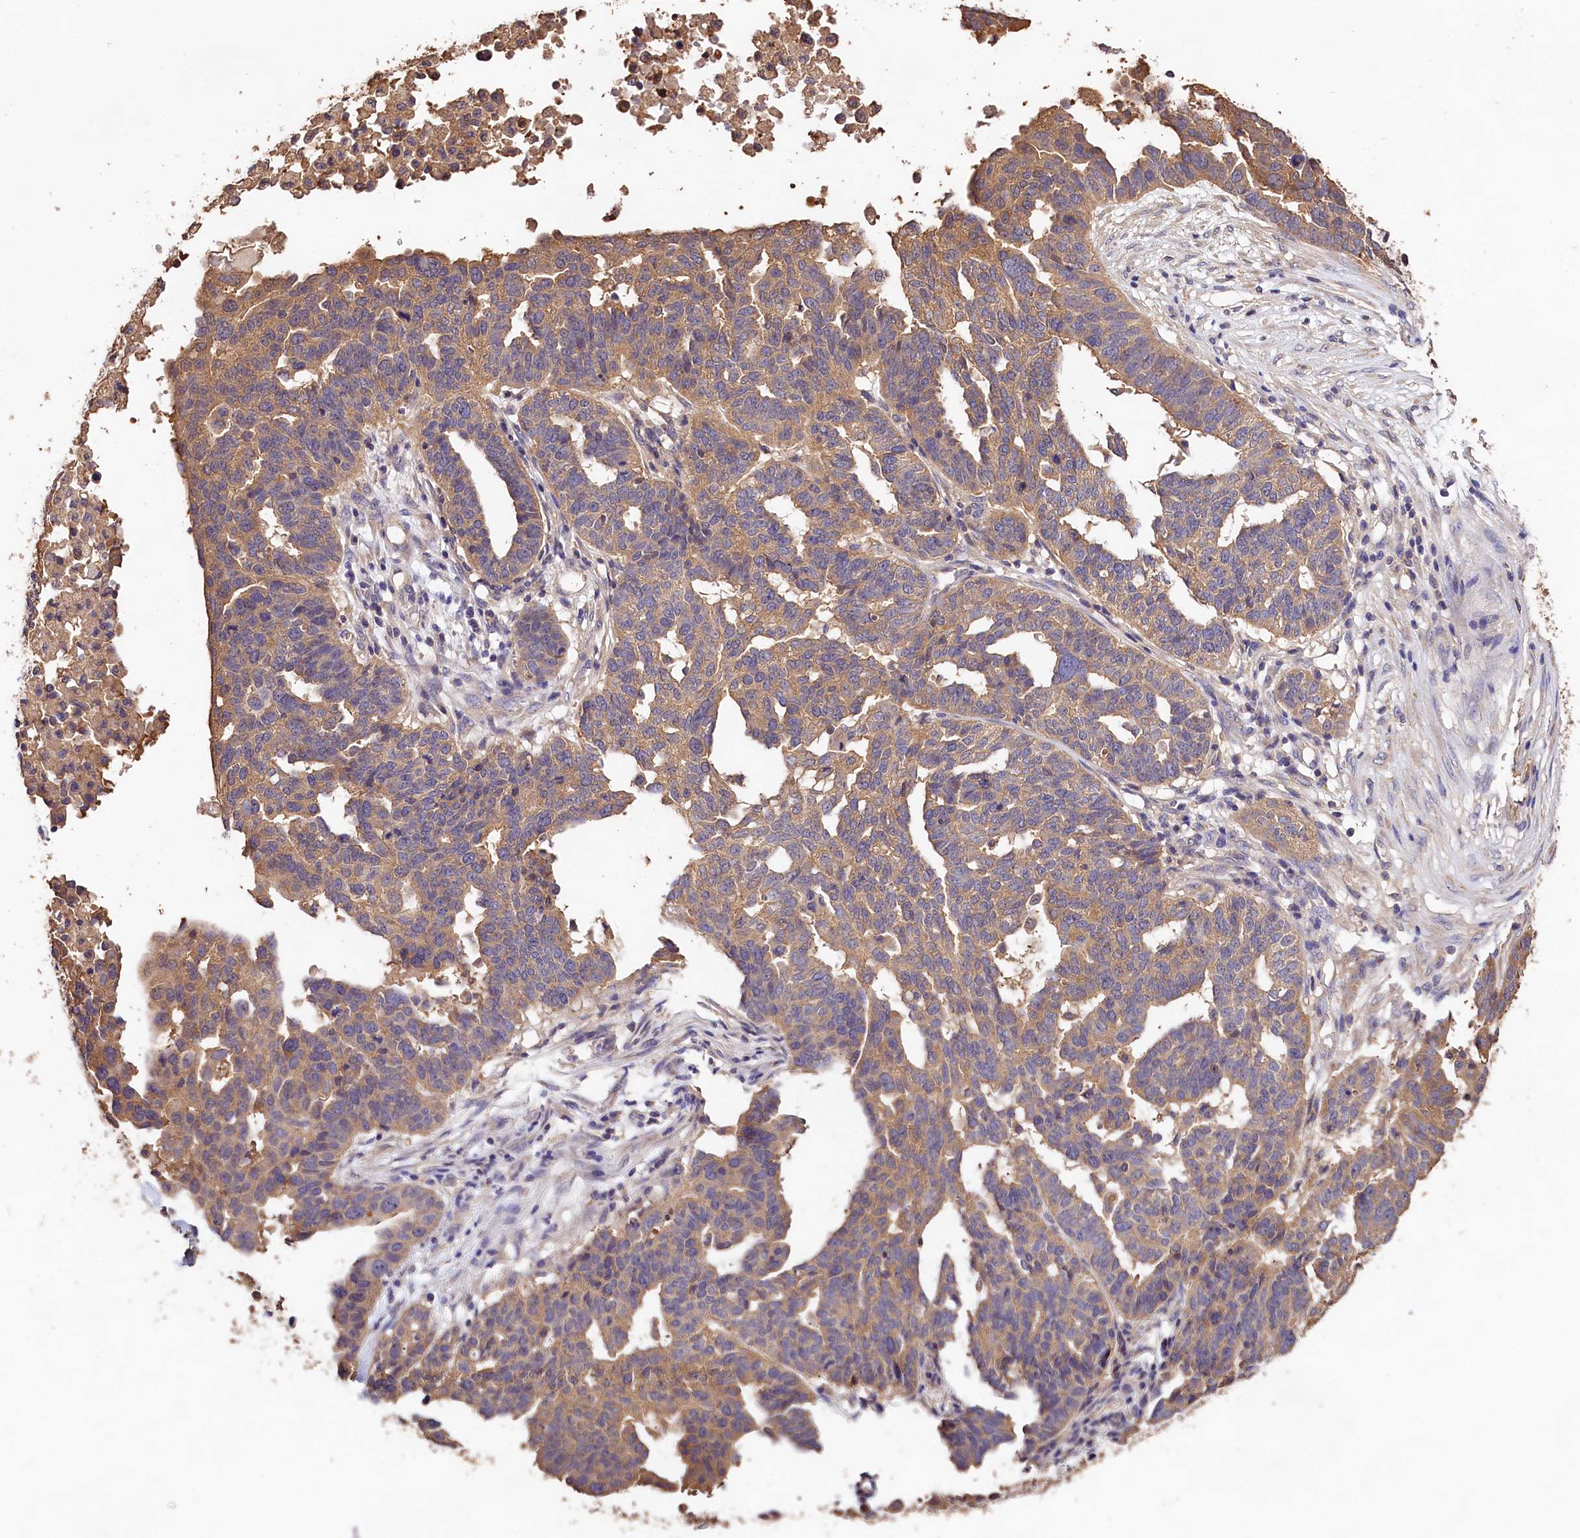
{"staining": {"intensity": "moderate", "quantity": ">75%", "location": "cytoplasmic/membranous"}, "tissue": "ovarian cancer", "cell_type": "Tumor cells", "image_type": "cancer", "snomed": [{"axis": "morphology", "description": "Cystadenocarcinoma, serous, NOS"}, {"axis": "topography", "description": "Ovary"}], "caption": "IHC micrograph of ovarian cancer stained for a protein (brown), which reveals medium levels of moderate cytoplasmic/membranous staining in about >75% of tumor cells.", "gene": "OAS3", "patient": {"sex": "female", "age": 59}}